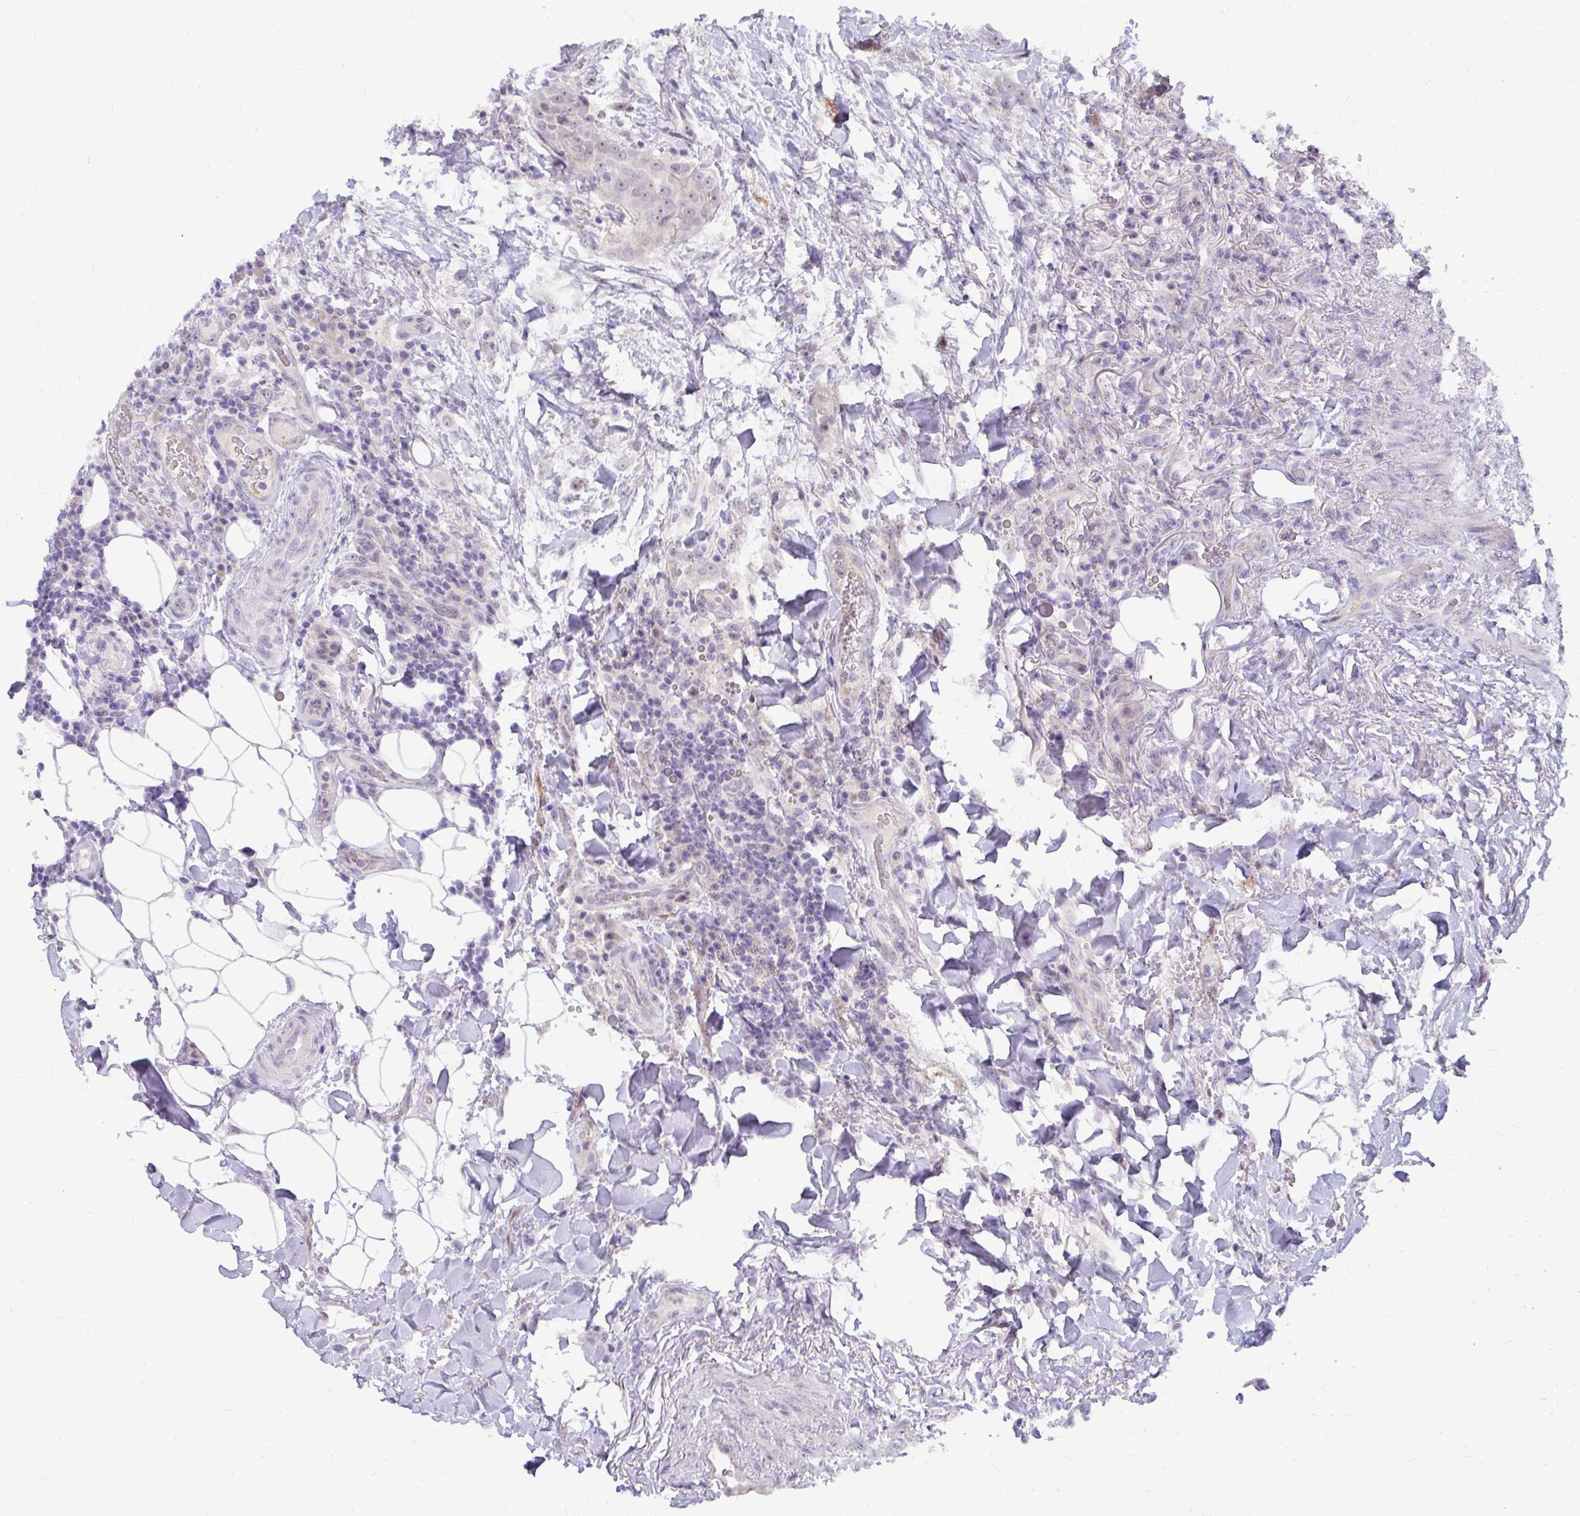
{"staining": {"intensity": "weak", "quantity": ">75%", "location": "nuclear"}, "tissue": "thyroid cancer", "cell_type": "Tumor cells", "image_type": "cancer", "snomed": [{"axis": "morphology", "description": "Papillary adenocarcinoma, NOS"}, {"axis": "topography", "description": "Thyroid gland"}], "caption": "This image shows immunohistochemistry (IHC) staining of human thyroid cancer, with low weak nuclear positivity in about >75% of tumor cells.", "gene": "MUS81", "patient": {"sex": "male", "age": 61}}